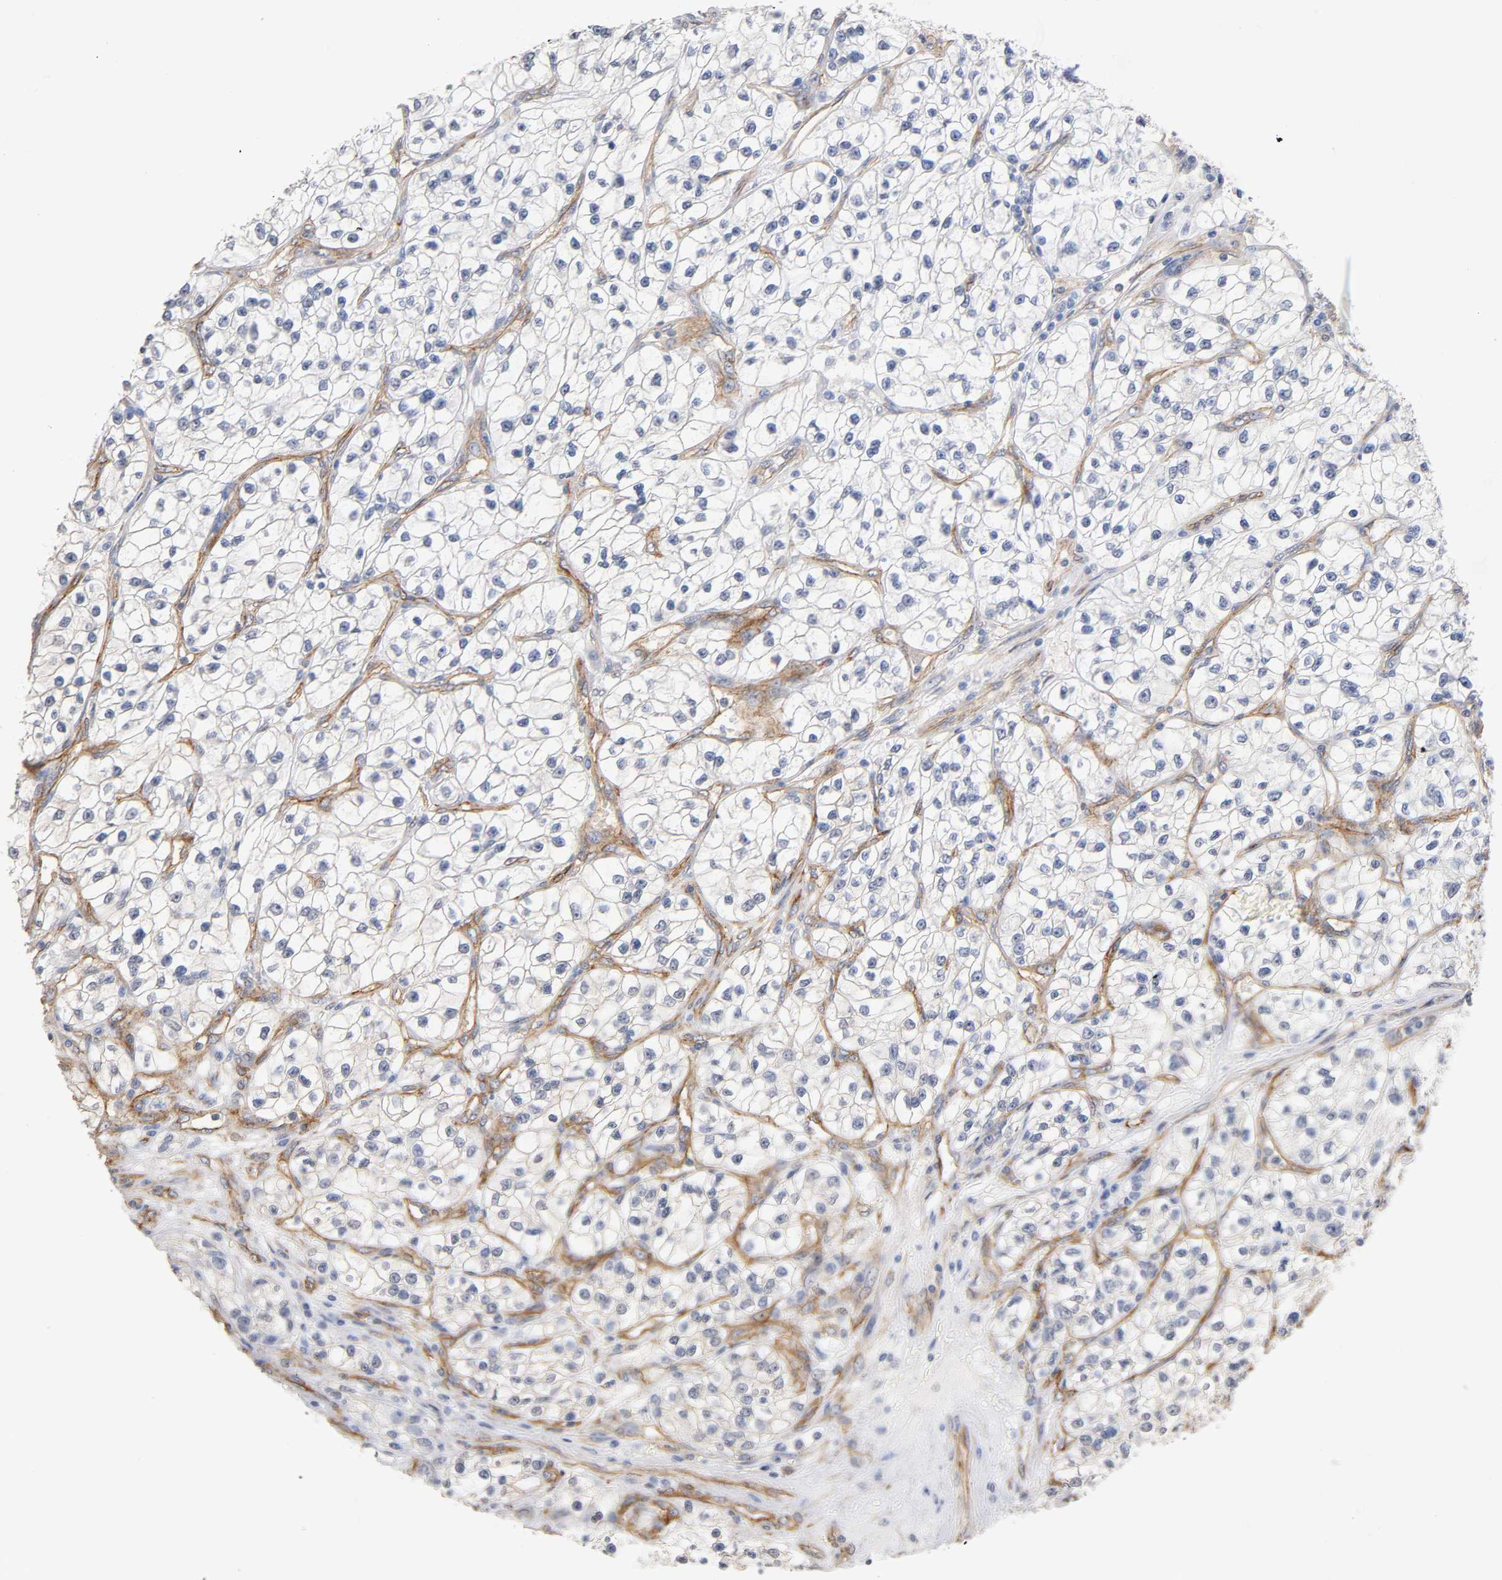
{"staining": {"intensity": "negative", "quantity": "none", "location": "none"}, "tissue": "renal cancer", "cell_type": "Tumor cells", "image_type": "cancer", "snomed": [{"axis": "morphology", "description": "Adenocarcinoma, NOS"}, {"axis": "topography", "description": "Kidney"}], "caption": "Protein analysis of renal cancer reveals no significant expression in tumor cells. The staining is performed using DAB (3,3'-diaminobenzidine) brown chromogen with nuclei counter-stained in using hematoxylin.", "gene": "SPTAN1", "patient": {"sex": "female", "age": 57}}